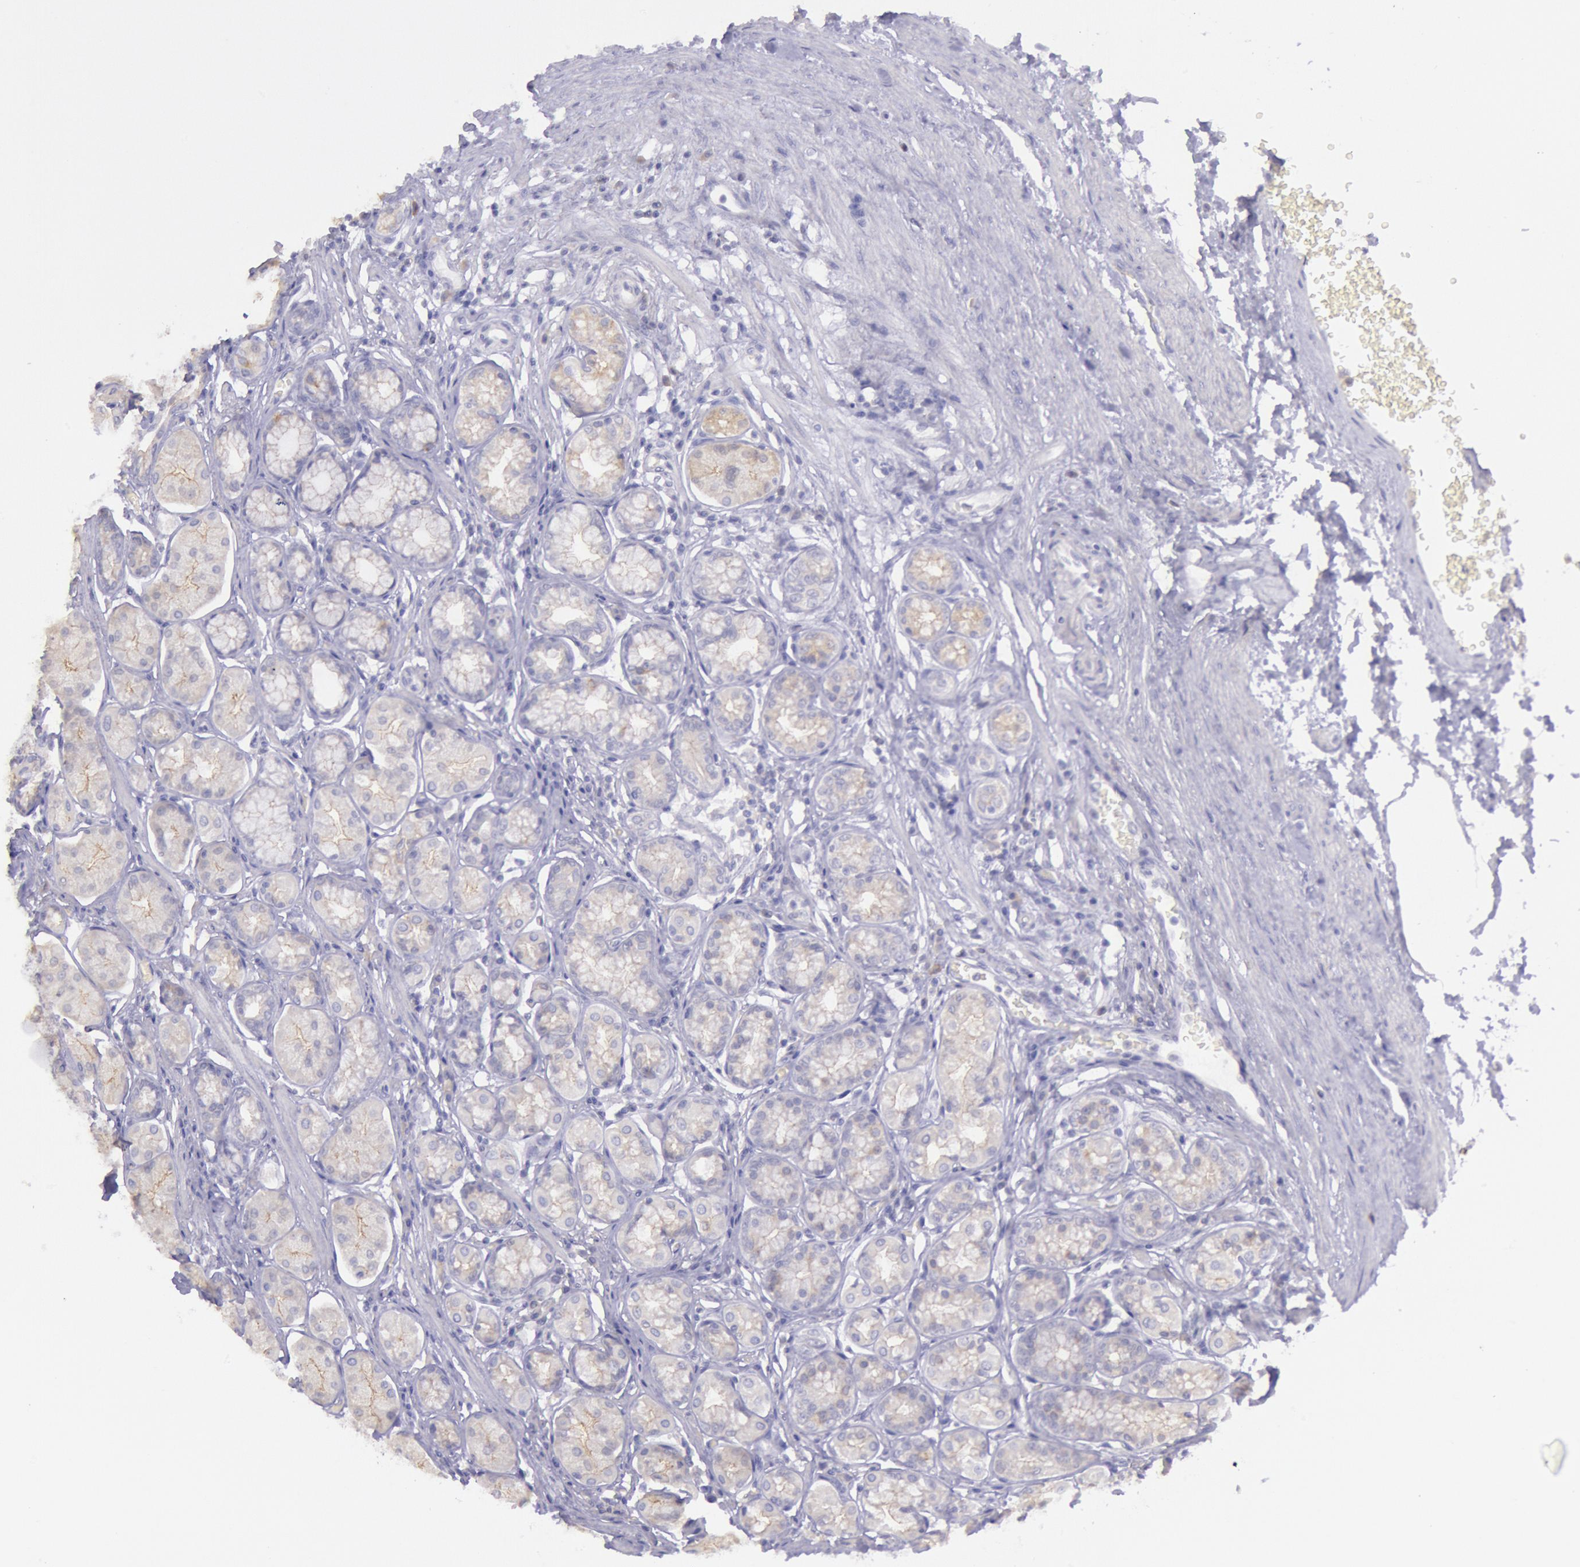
{"staining": {"intensity": "negative", "quantity": "none", "location": "none"}, "tissue": "stomach", "cell_type": "Glandular cells", "image_type": "normal", "snomed": [{"axis": "morphology", "description": "Normal tissue, NOS"}, {"axis": "topography", "description": "Stomach"}, {"axis": "topography", "description": "Stomach, lower"}], "caption": "This is an immunohistochemistry photomicrograph of benign stomach. There is no expression in glandular cells.", "gene": "MYH1", "patient": {"sex": "male", "age": 76}}